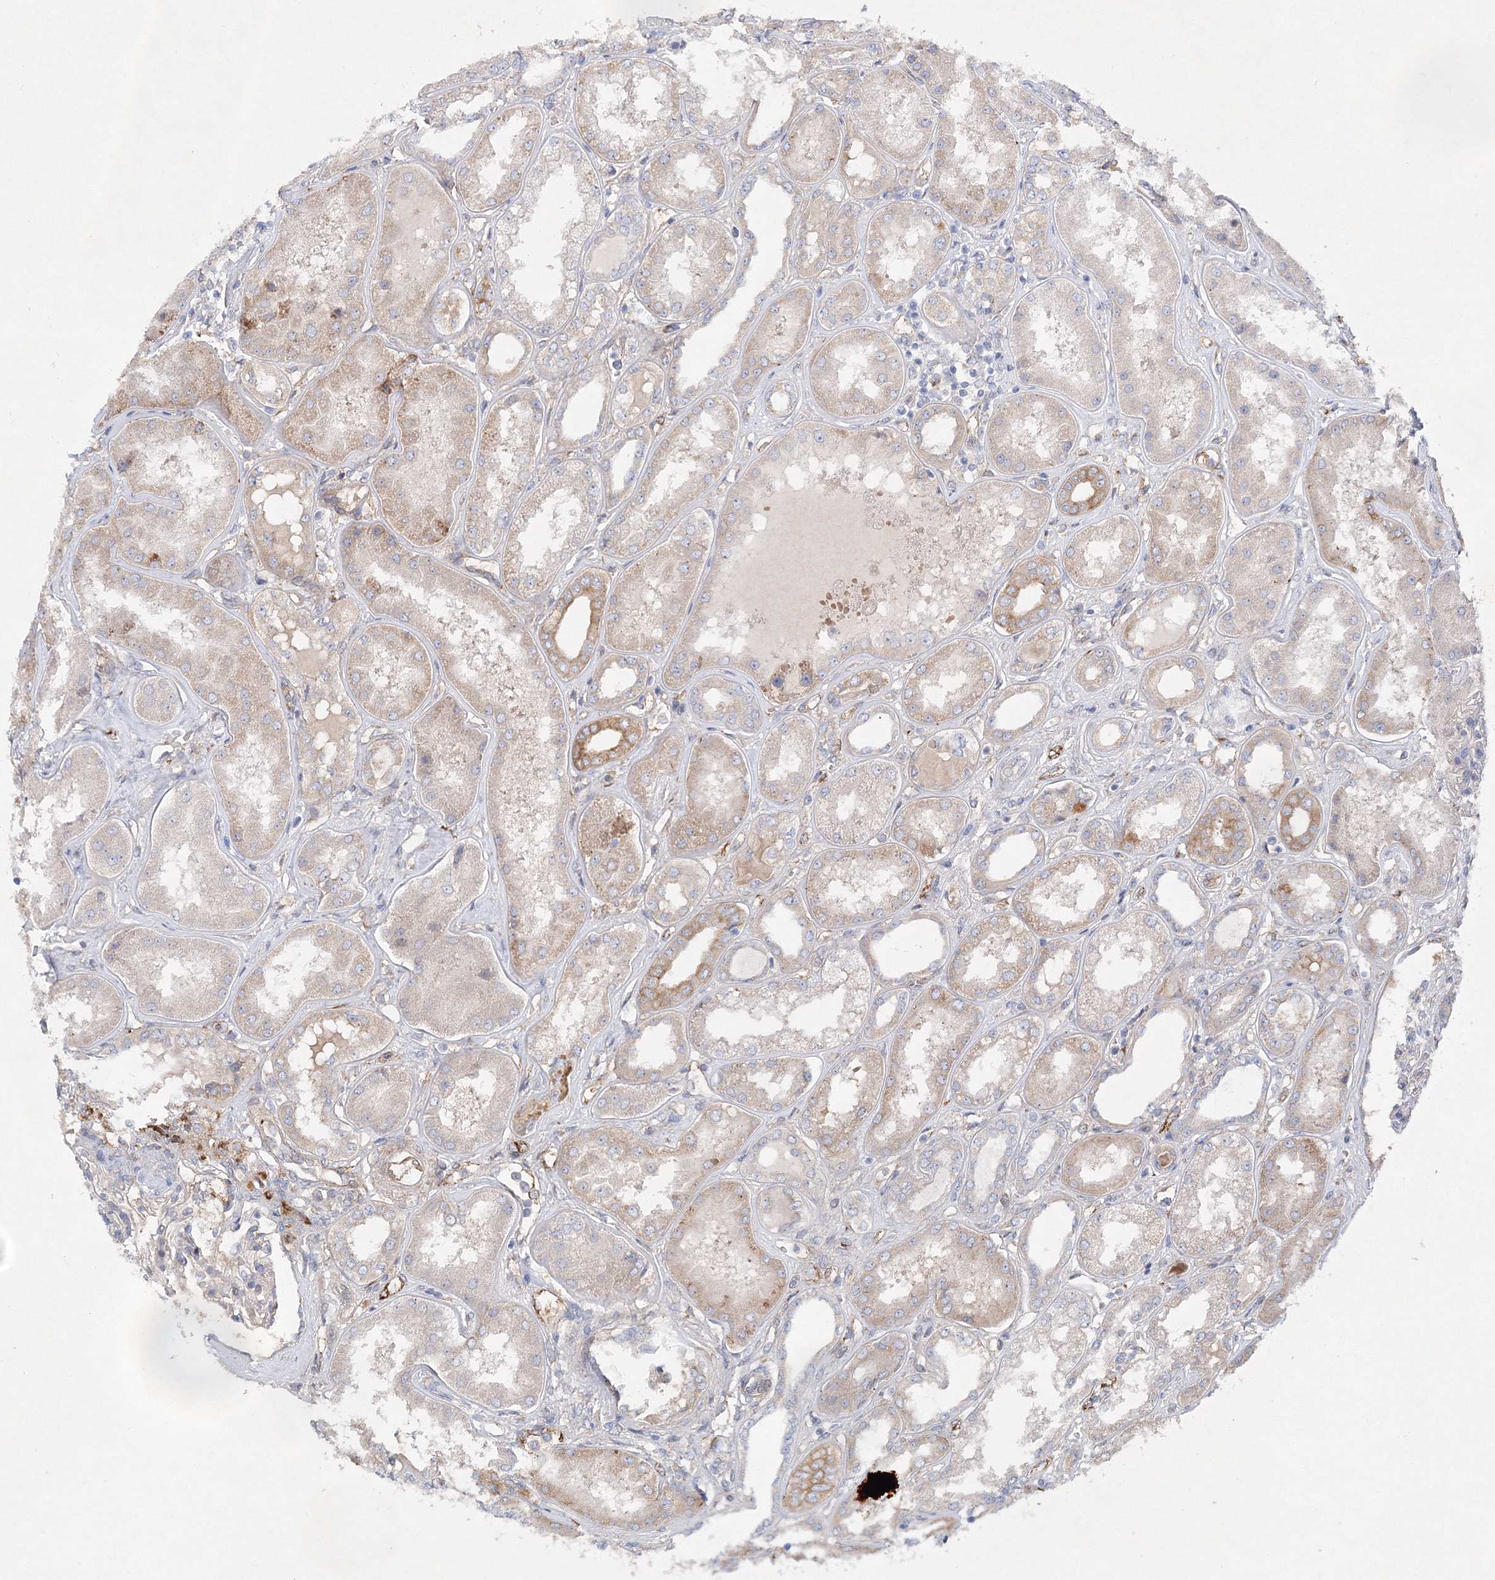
{"staining": {"intensity": "moderate", "quantity": "25%-75%", "location": "cytoplasmic/membranous"}, "tissue": "kidney", "cell_type": "Cells in glomeruli", "image_type": "normal", "snomed": [{"axis": "morphology", "description": "Normal tissue, NOS"}, {"axis": "topography", "description": "Kidney"}], "caption": "A brown stain highlights moderate cytoplasmic/membranous staining of a protein in cells in glomeruli of unremarkable human kidney. (IHC, brightfield microscopy, high magnification).", "gene": "ZFYVE16", "patient": {"sex": "female", "age": 56}}